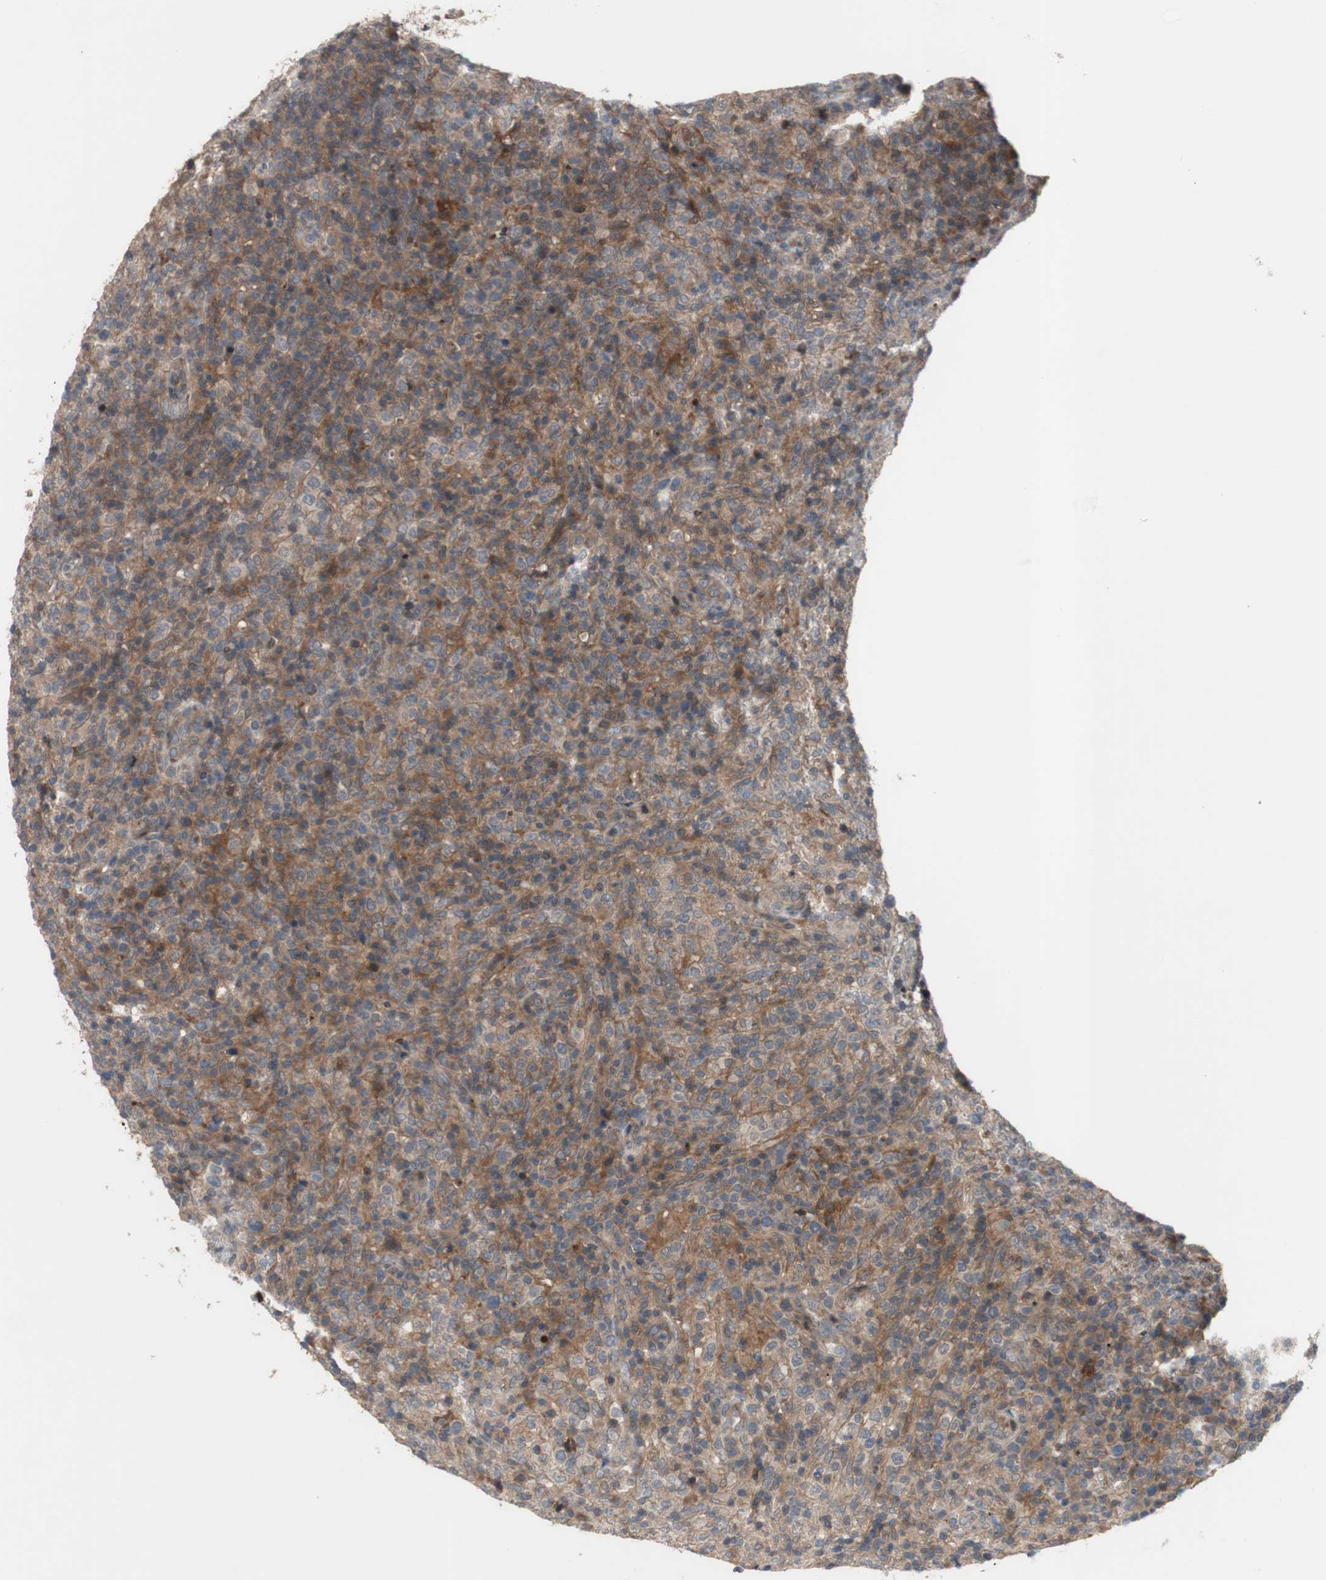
{"staining": {"intensity": "weak", "quantity": ">75%", "location": "cytoplasmic/membranous"}, "tissue": "lymphoma", "cell_type": "Tumor cells", "image_type": "cancer", "snomed": [{"axis": "morphology", "description": "Malignant lymphoma, non-Hodgkin's type, High grade"}, {"axis": "topography", "description": "Lymph node"}], "caption": "Protein expression analysis of human lymphoma reveals weak cytoplasmic/membranous expression in about >75% of tumor cells.", "gene": "OAZ1", "patient": {"sex": "female", "age": 76}}